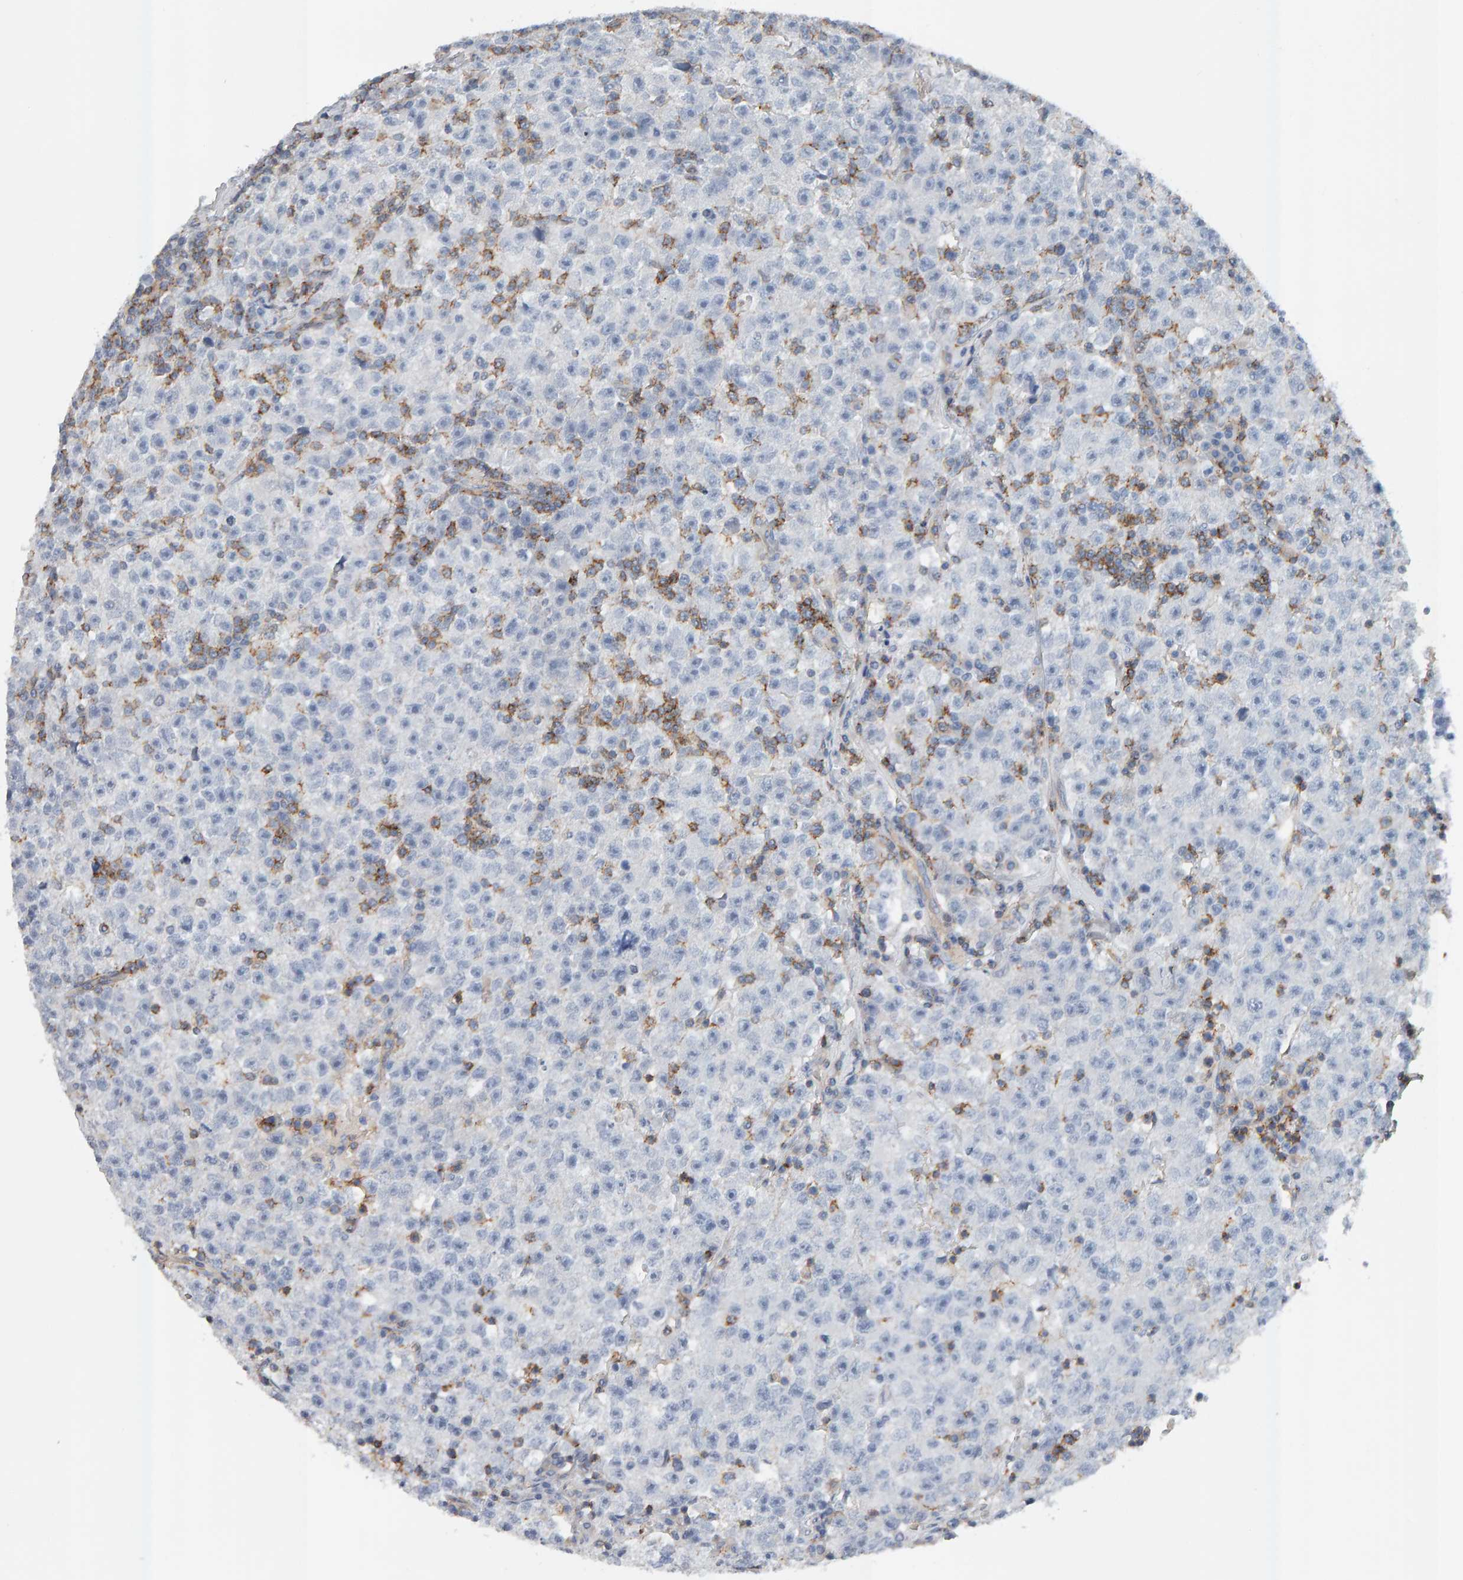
{"staining": {"intensity": "negative", "quantity": "none", "location": "none"}, "tissue": "testis cancer", "cell_type": "Tumor cells", "image_type": "cancer", "snomed": [{"axis": "morphology", "description": "Seminoma, NOS"}, {"axis": "topography", "description": "Testis"}], "caption": "DAB (3,3'-diaminobenzidine) immunohistochemical staining of seminoma (testis) demonstrates no significant expression in tumor cells.", "gene": "FYN", "patient": {"sex": "male", "age": 22}}